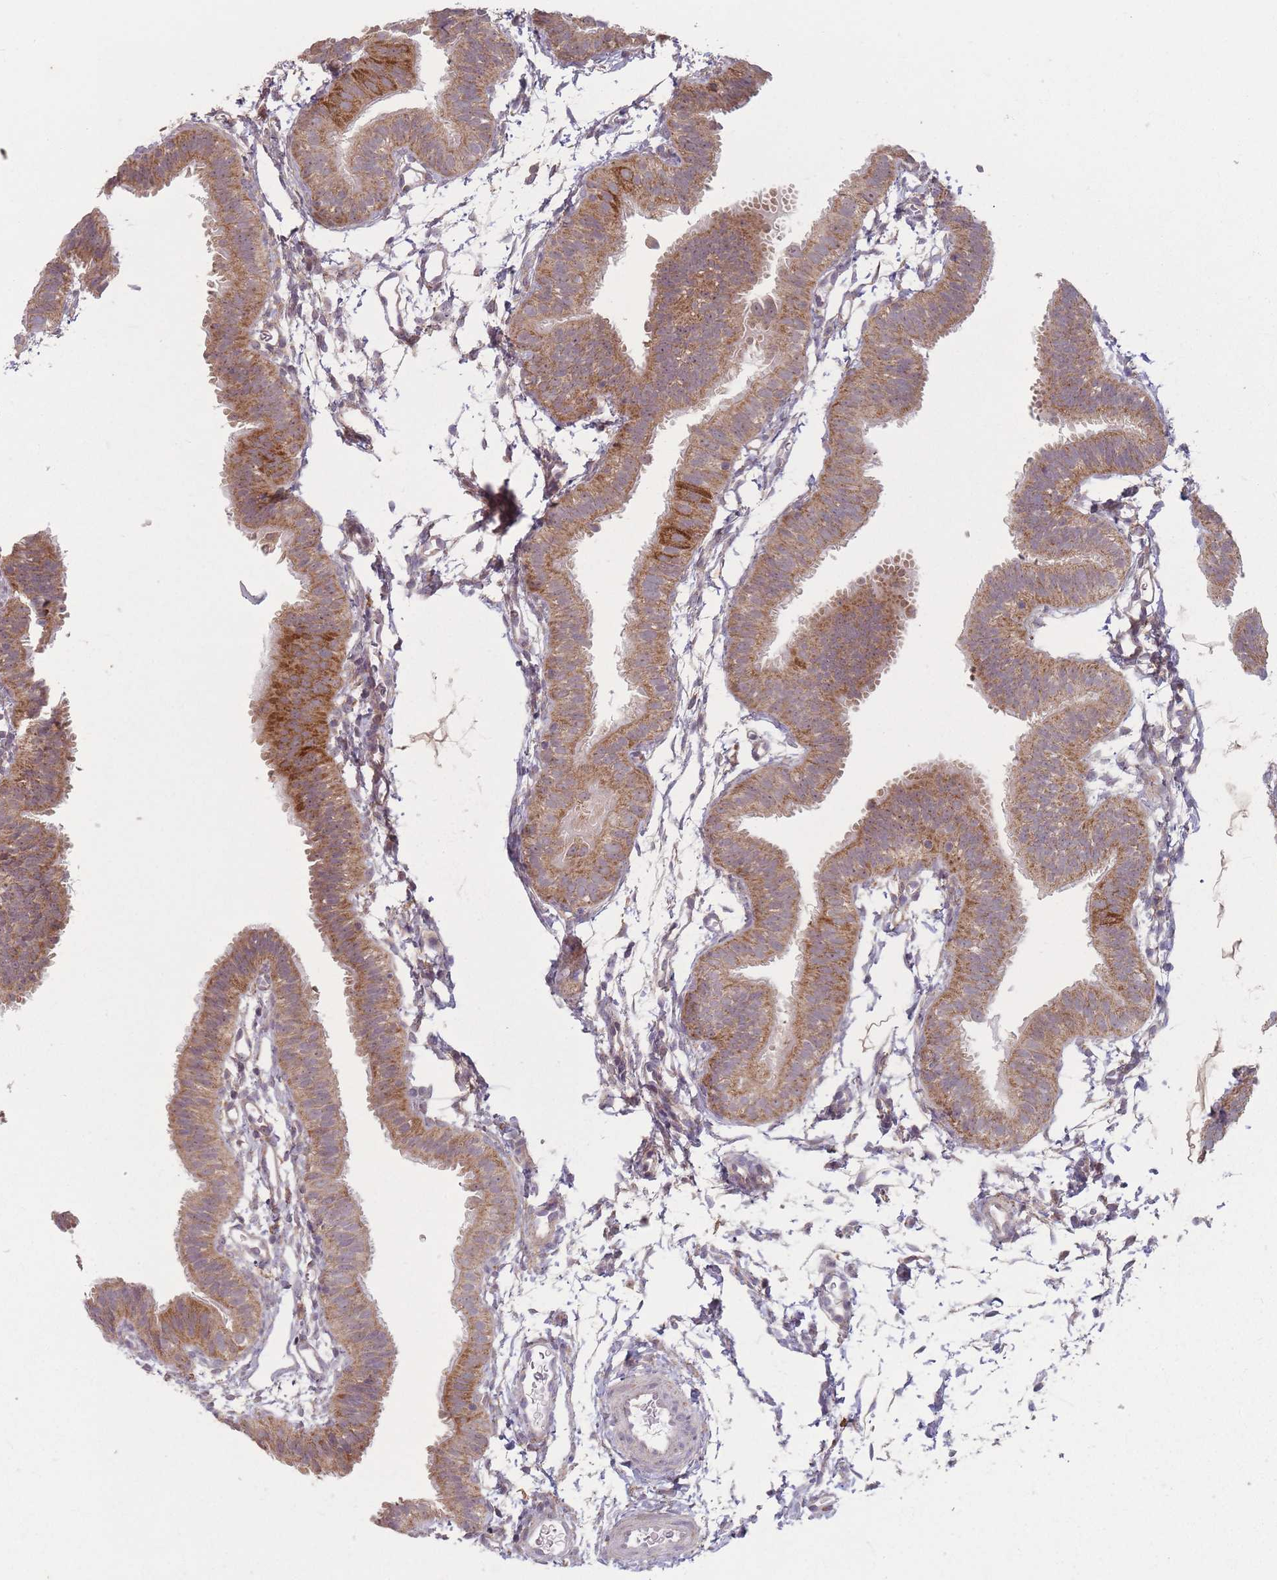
{"staining": {"intensity": "moderate", "quantity": ">75%", "location": "cytoplasmic/membranous"}, "tissue": "fallopian tube", "cell_type": "Glandular cells", "image_type": "normal", "snomed": [{"axis": "morphology", "description": "Normal tissue, NOS"}, {"axis": "topography", "description": "Fallopian tube"}], "caption": "High-magnification brightfield microscopy of unremarkable fallopian tube stained with DAB (3,3'-diaminobenzidine) (brown) and counterstained with hematoxylin (blue). glandular cells exhibit moderate cytoplasmic/membranous expression is seen in approximately>75% of cells.", "gene": "OR10Q1", "patient": {"sex": "female", "age": 35}}